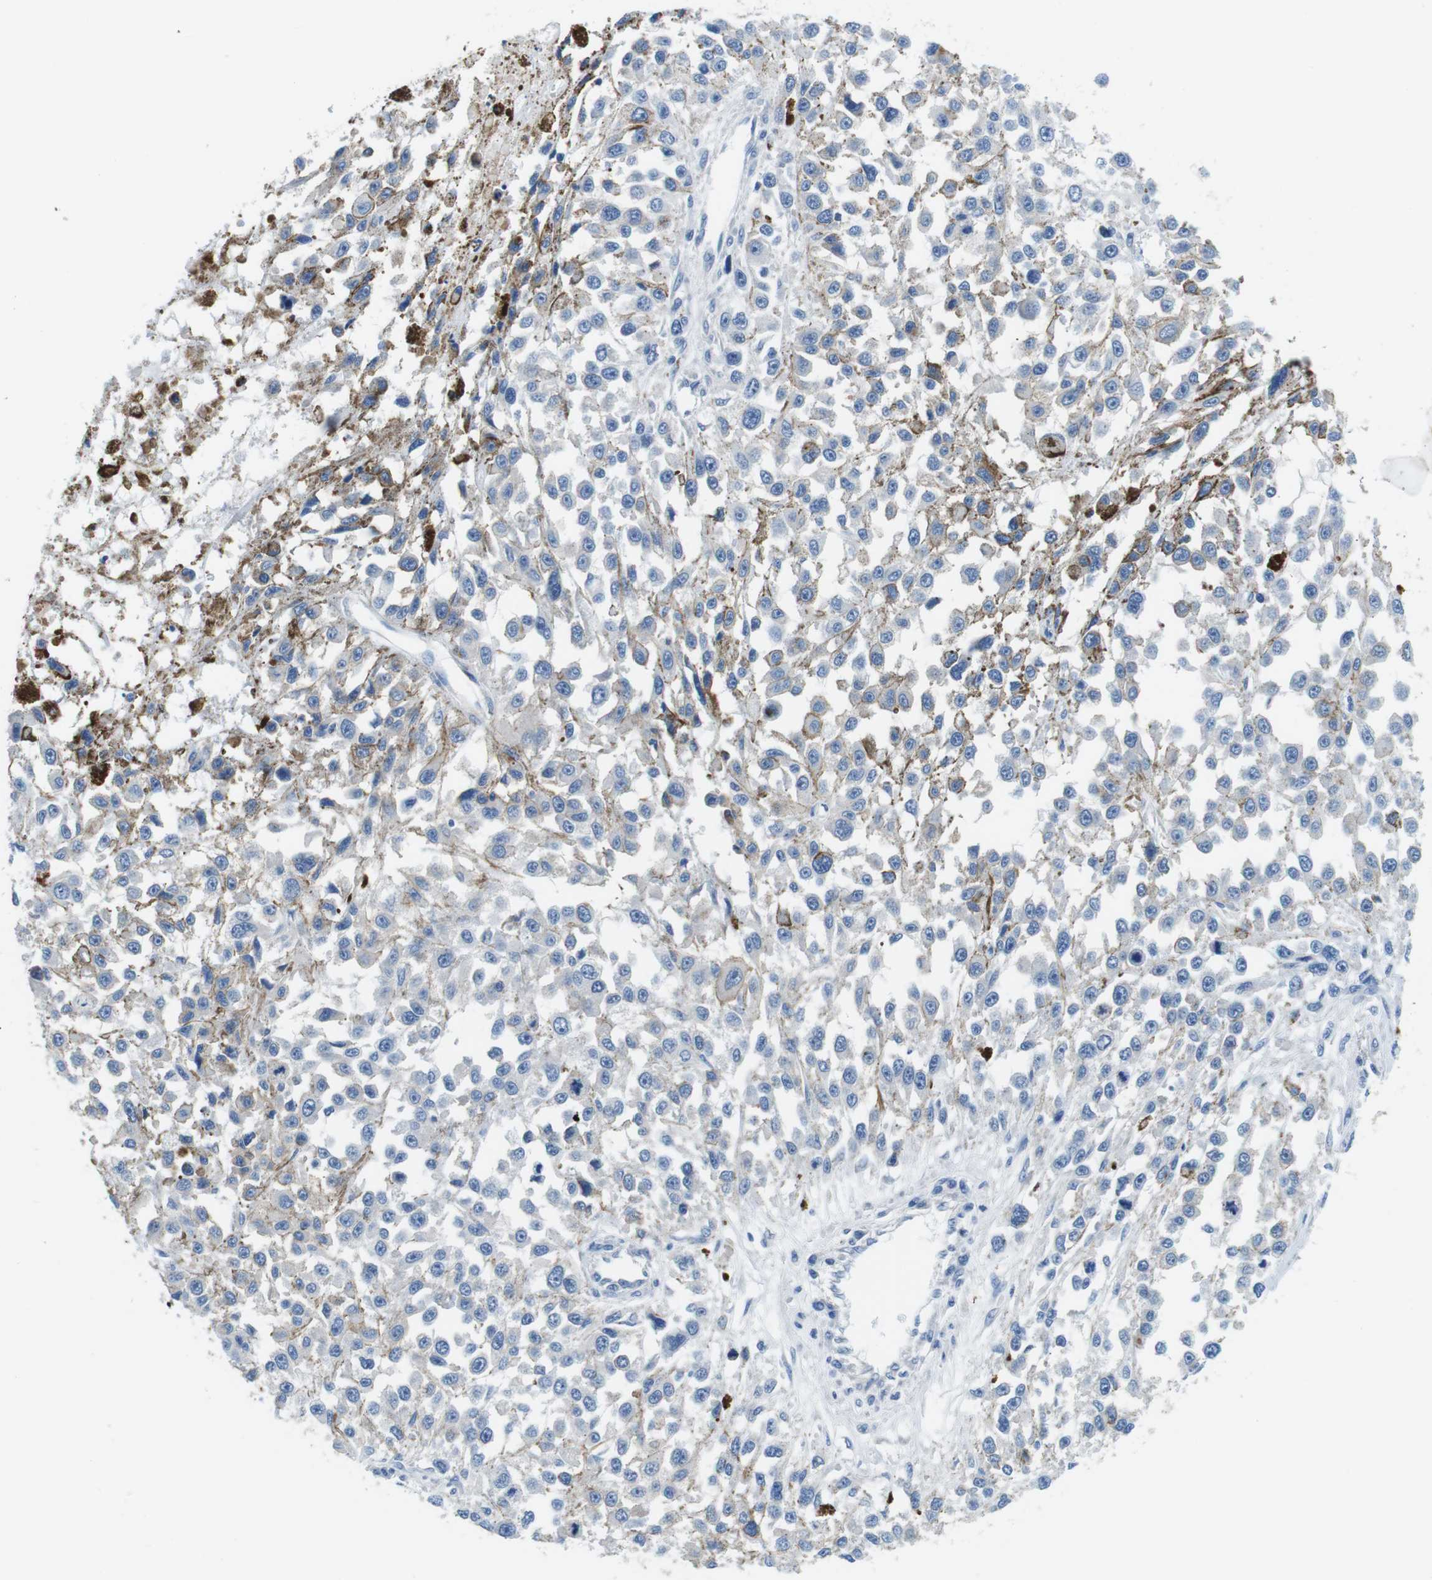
{"staining": {"intensity": "weak", "quantity": "<25%", "location": "cytoplasmic/membranous"}, "tissue": "melanoma", "cell_type": "Tumor cells", "image_type": "cancer", "snomed": [{"axis": "morphology", "description": "Malignant melanoma, Metastatic site"}, {"axis": "topography", "description": "Lymph node"}], "caption": "Protein analysis of melanoma demonstrates no significant positivity in tumor cells.", "gene": "DENND4C", "patient": {"sex": "male", "age": 59}}